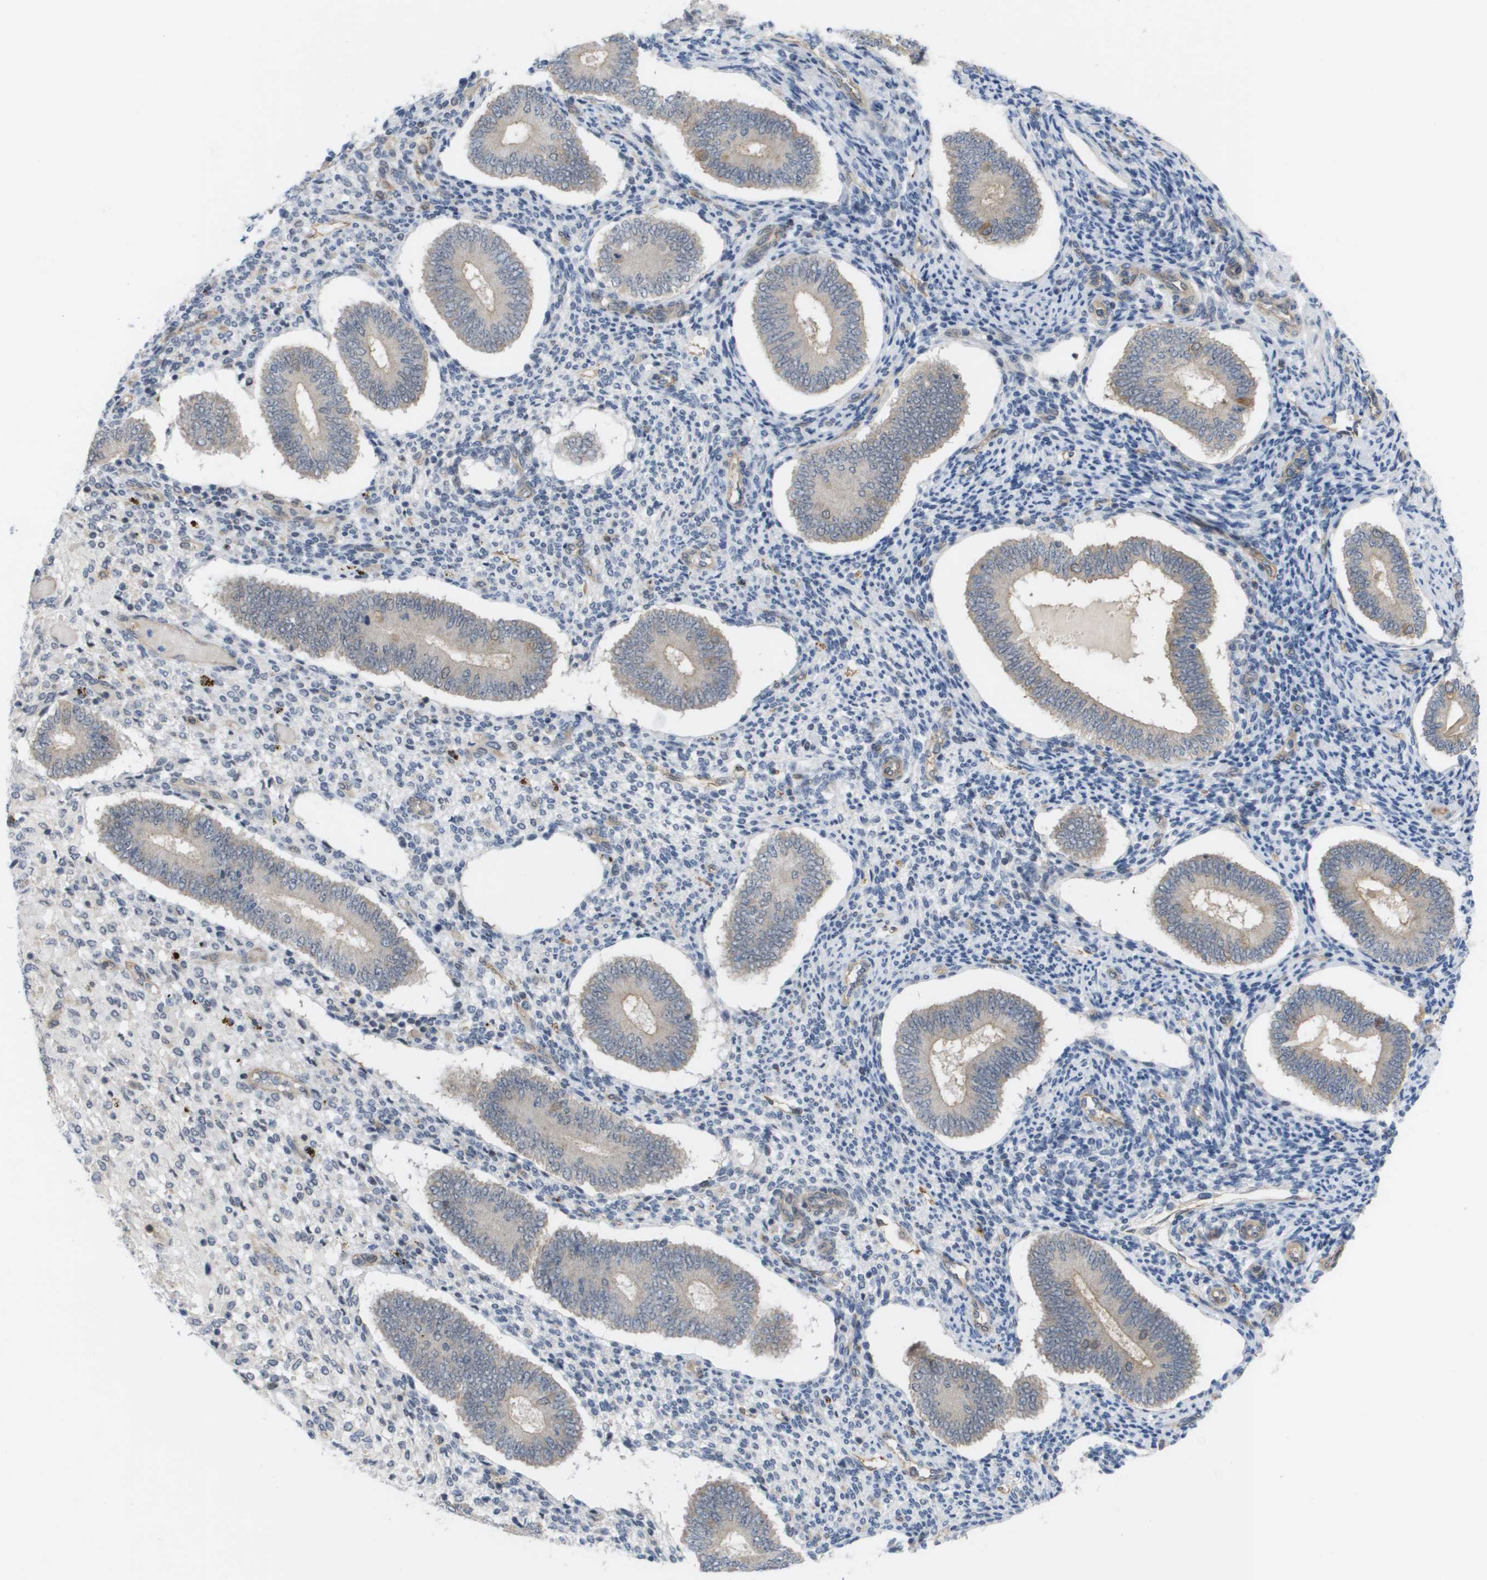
{"staining": {"intensity": "negative", "quantity": "none", "location": "none"}, "tissue": "endometrium", "cell_type": "Cells in endometrial stroma", "image_type": "normal", "snomed": [{"axis": "morphology", "description": "Normal tissue, NOS"}, {"axis": "topography", "description": "Endometrium"}], "caption": "A high-resolution histopathology image shows immunohistochemistry (IHC) staining of normal endometrium, which reveals no significant expression in cells in endometrial stroma. (Stains: DAB IHC with hematoxylin counter stain, Microscopy: brightfield microscopy at high magnification).", "gene": "MTARC2", "patient": {"sex": "female", "age": 42}}